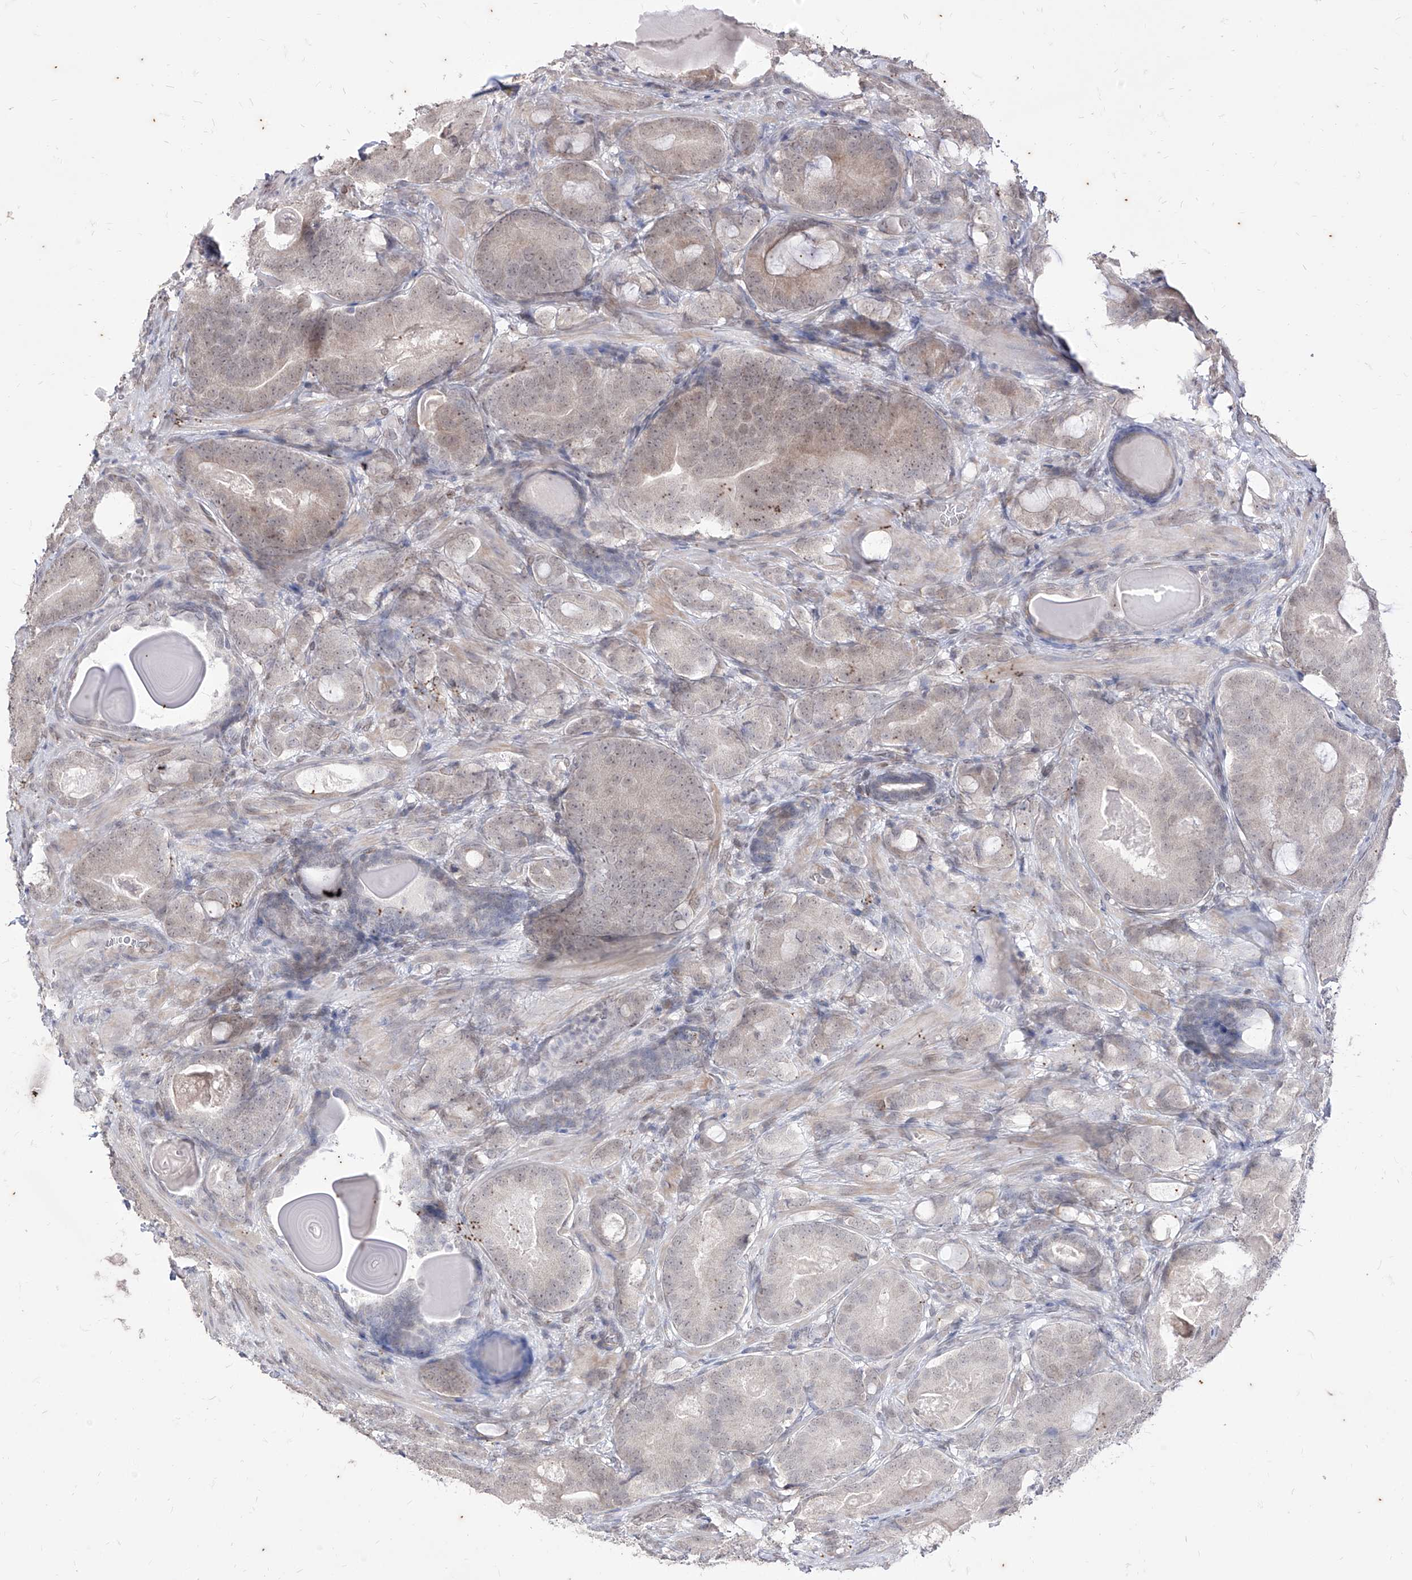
{"staining": {"intensity": "weak", "quantity": "25%-75%", "location": "cytoplasmic/membranous"}, "tissue": "prostate cancer", "cell_type": "Tumor cells", "image_type": "cancer", "snomed": [{"axis": "morphology", "description": "Adenocarcinoma, High grade"}, {"axis": "topography", "description": "Prostate"}], "caption": "This histopathology image reveals IHC staining of human prostate cancer, with low weak cytoplasmic/membranous positivity in about 25%-75% of tumor cells.", "gene": "PHF20L1", "patient": {"sex": "male", "age": 66}}